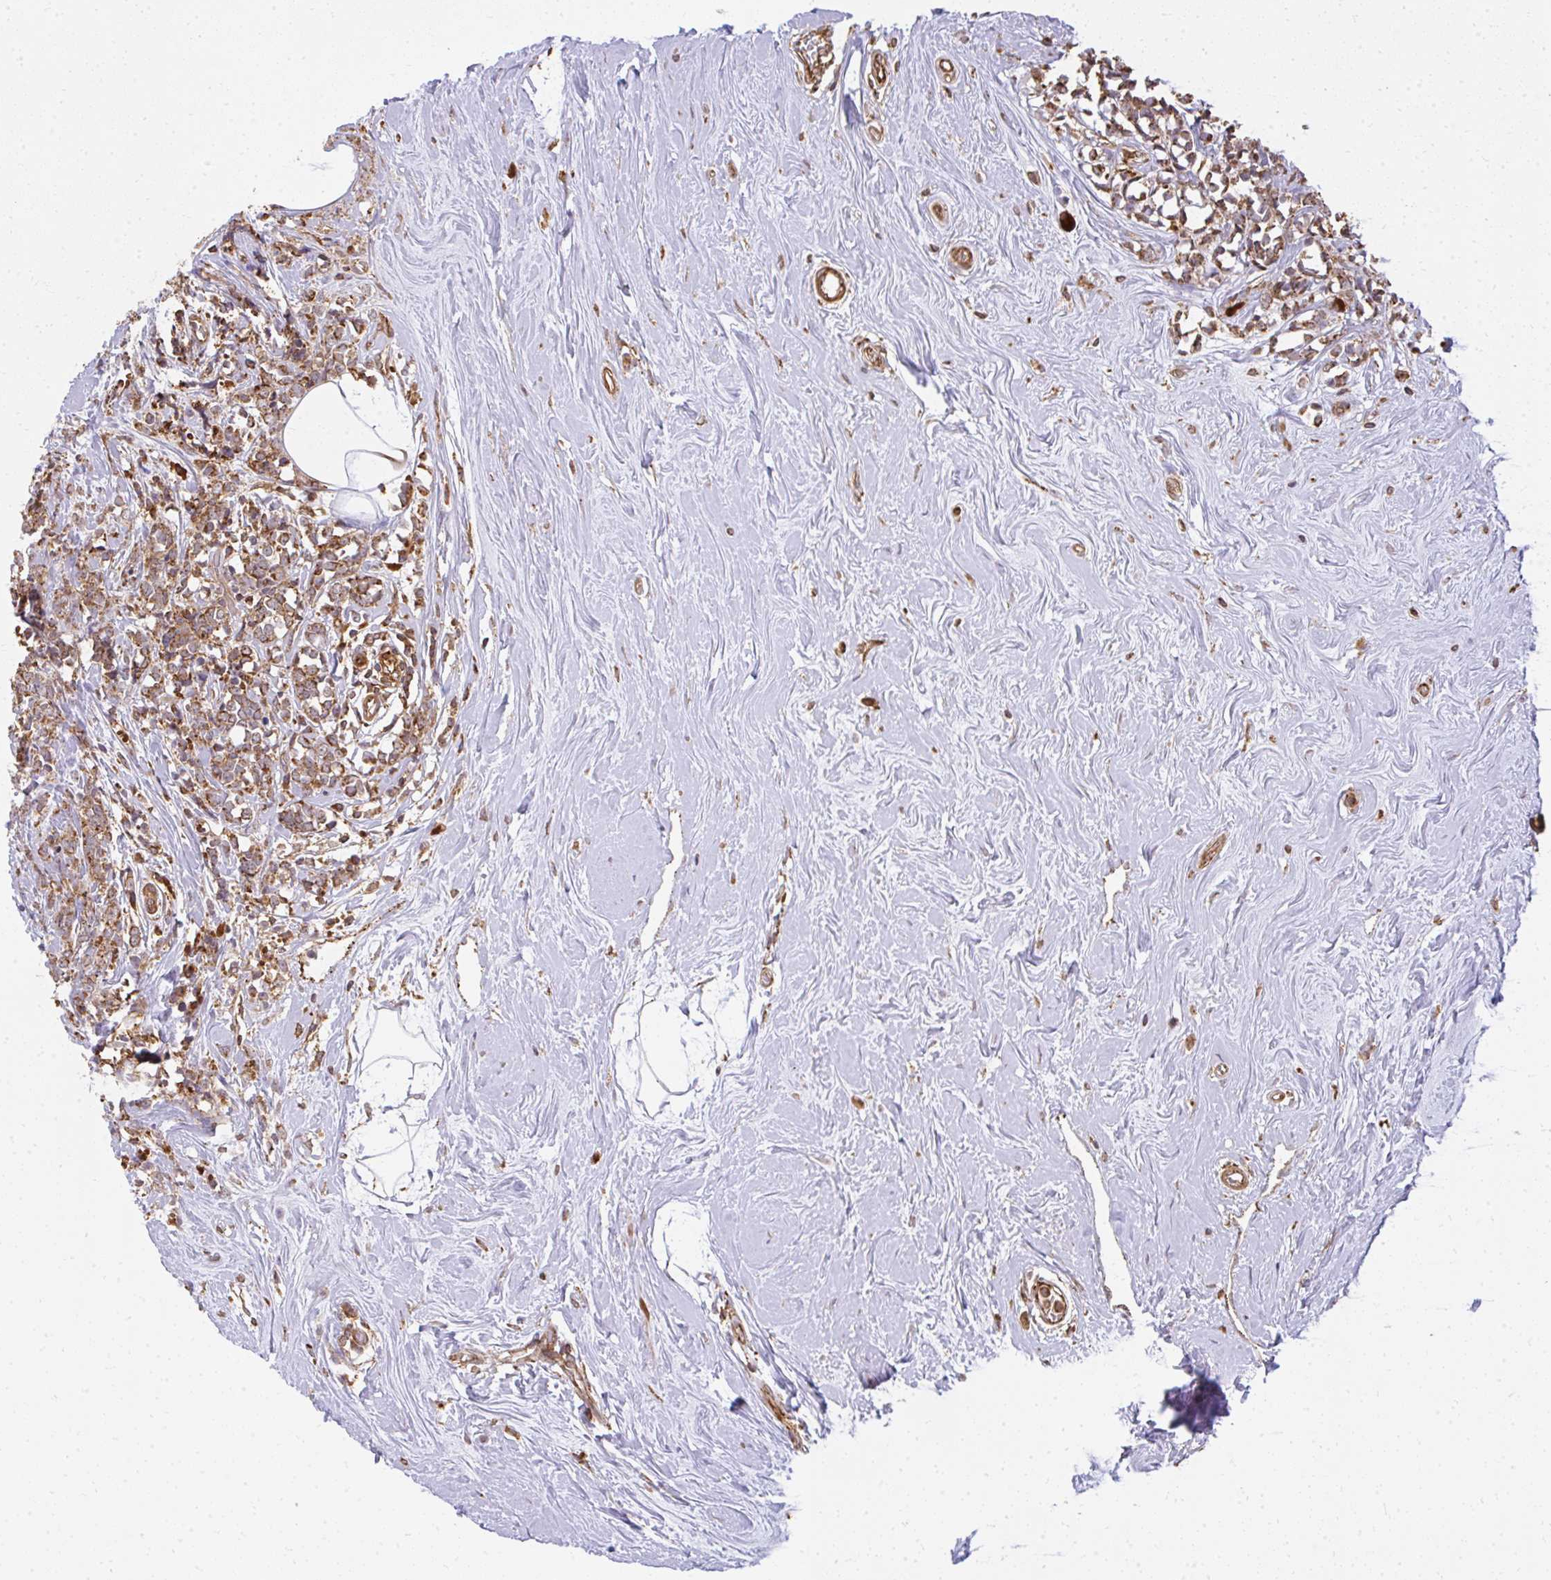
{"staining": {"intensity": "moderate", "quantity": ">75%", "location": "cytoplasmic/membranous"}, "tissue": "breast cancer", "cell_type": "Tumor cells", "image_type": "cancer", "snomed": [{"axis": "morphology", "description": "Lobular carcinoma"}, {"axis": "topography", "description": "Breast"}], "caption": "Protein staining exhibits moderate cytoplasmic/membranous expression in about >75% of tumor cells in breast lobular carcinoma.", "gene": "GNS", "patient": {"sex": "female", "age": 58}}